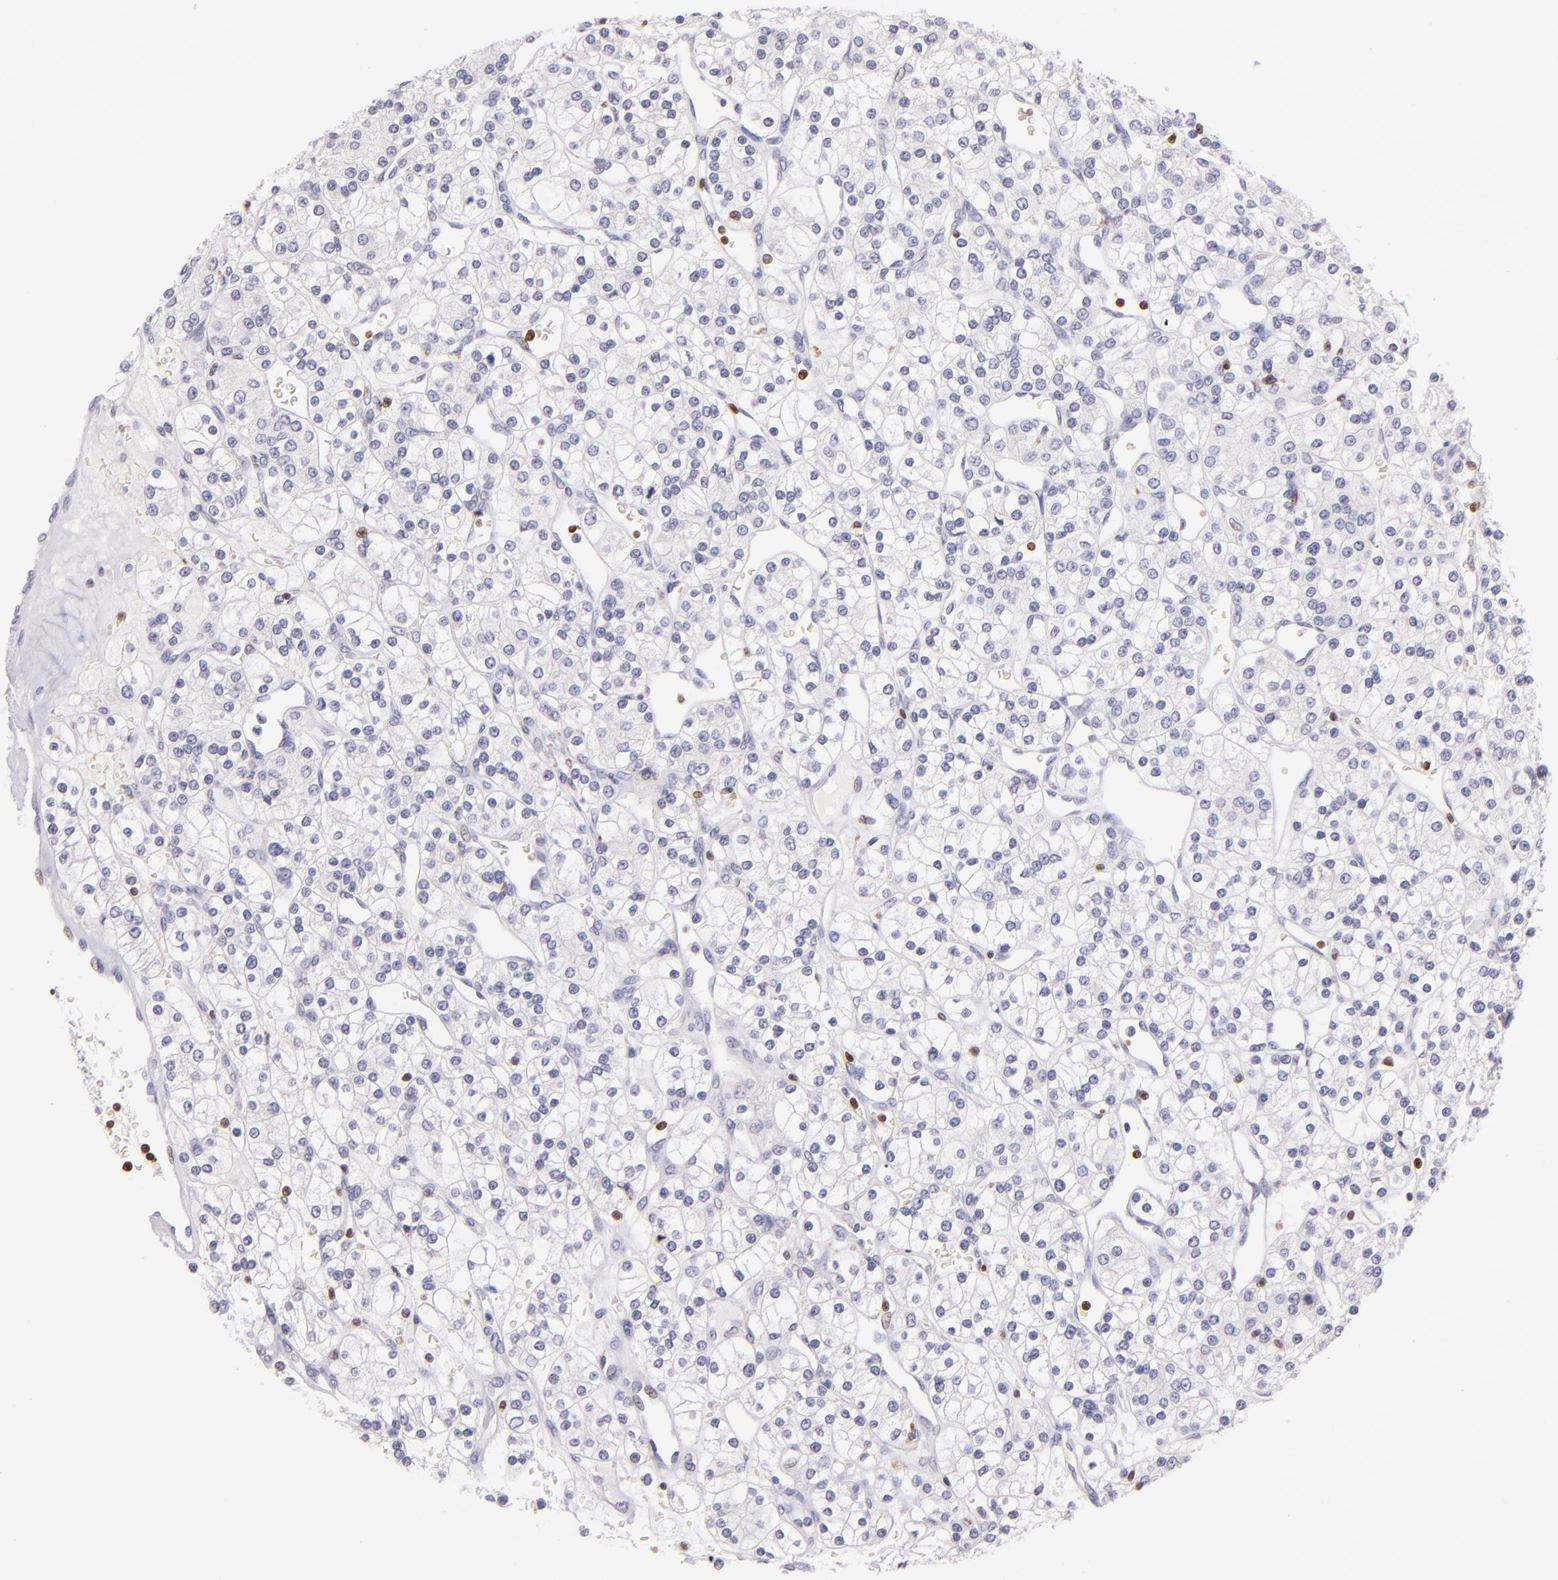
{"staining": {"intensity": "negative", "quantity": "none", "location": "none"}, "tissue": "renal cancer", "cell_type": "Tumor cells", "image_type": "cancer", "snomed": [{"axis": "morphology", "description": "Adenocarcinoma, NOS"}, {"axis": "topography", "description": "Kidney"}], "caption": "DAB immunohistochemical staining of adenocarcinoma (renal) displays no significant staining in tumor cells.", "gene": "ZAP70", "patient": {"sex": "female", "age": 62}}